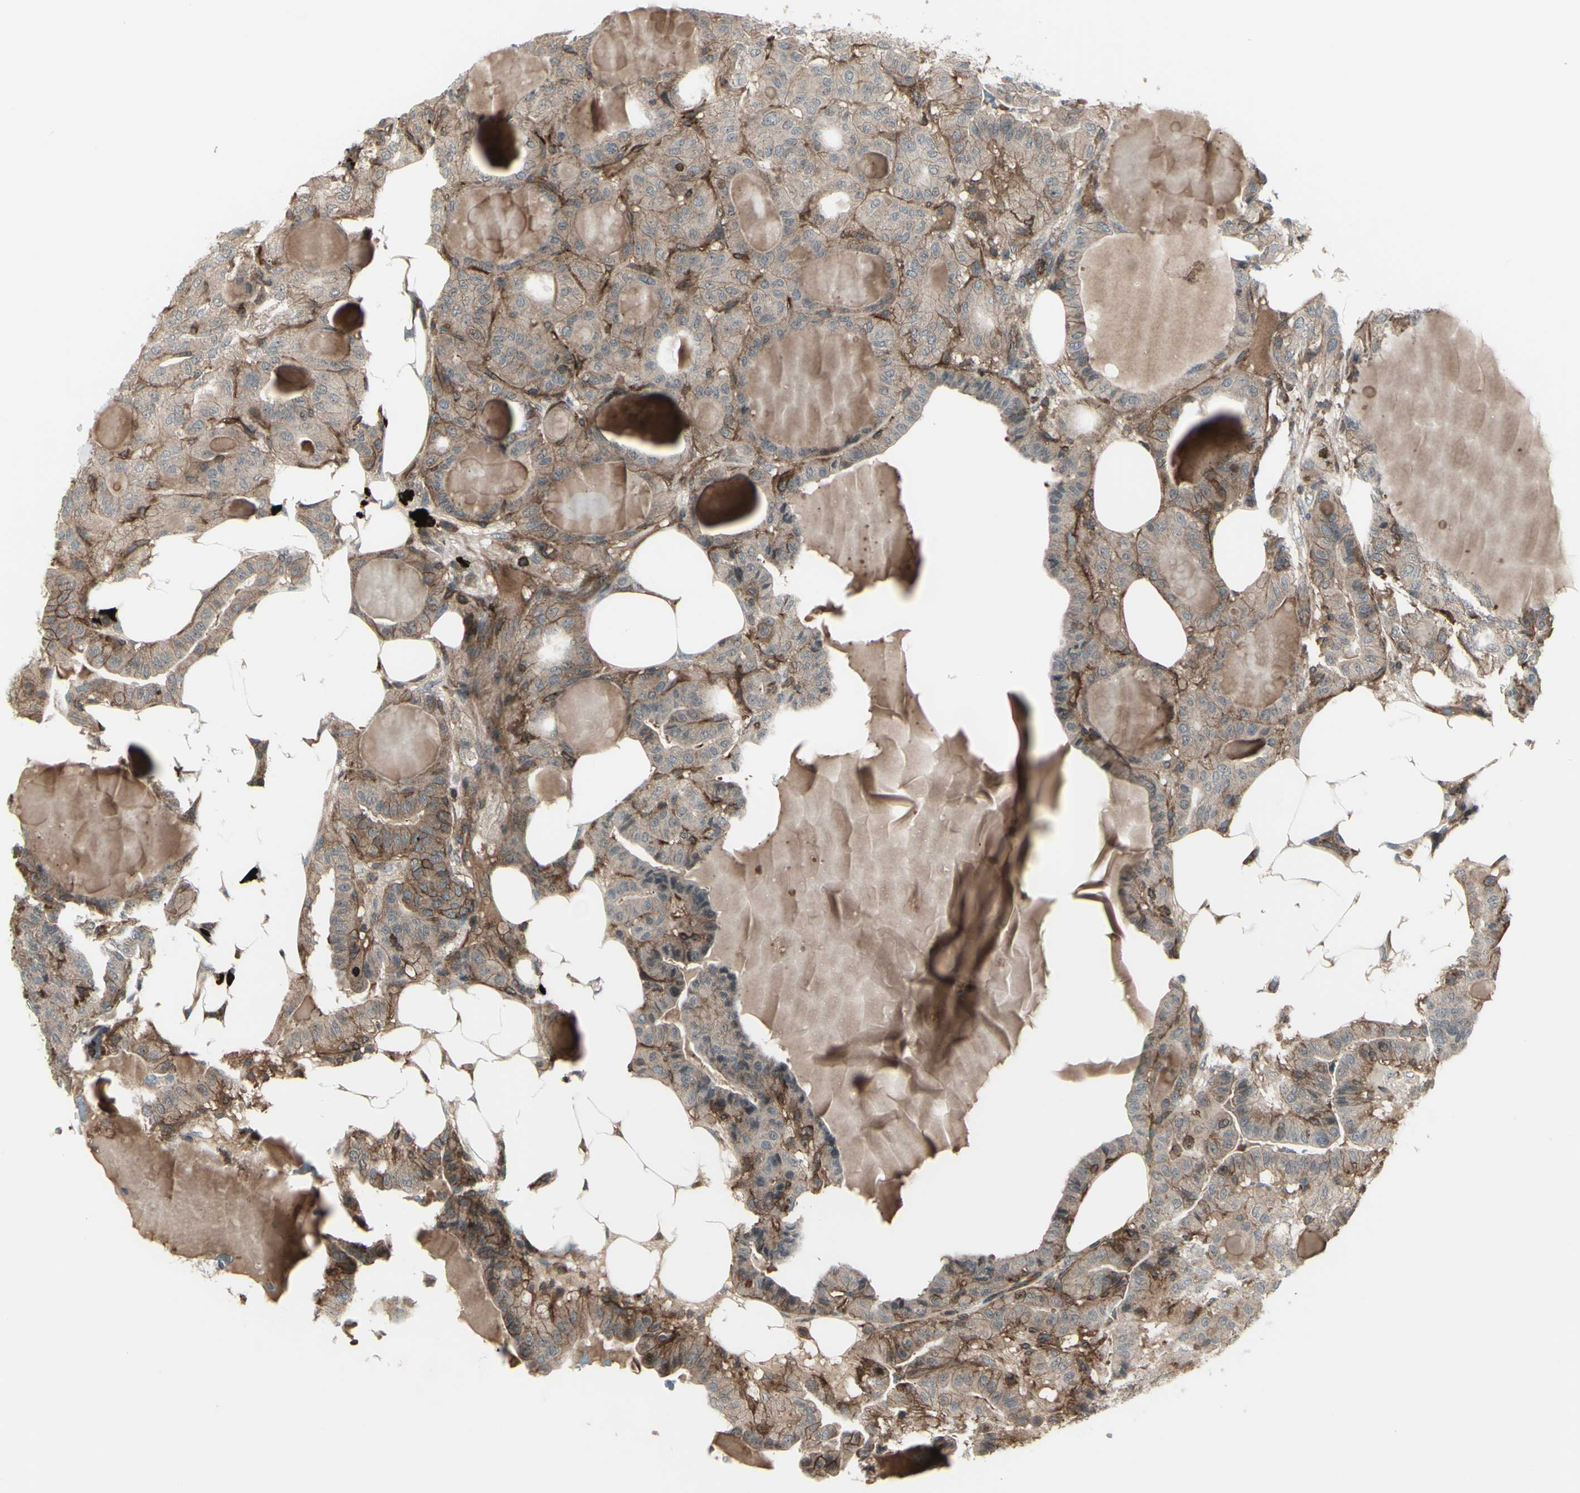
{"staining": {"intensity": "weak", "quantity": ">75%", "location": "cytoplasmic/membranous"}, "tissue": "thyroid cancer", "cell_type": "Tumor cells", "image_type": "cancer", "snomed": [{"axis": "morphology", "description": "Papillary adenocarcinoma, NOS"}, {"axis": "topography", "description": "Thyroid gland"}], "caption": "A low amount of weak cytoplasmic/membranous expression is present in approximately >75% of tumor cells in thyroid cancer (papillary adenocarcinoma) tissue.", "gene": "FXYD5", "patient": {"sex": "male", "age": 77}}